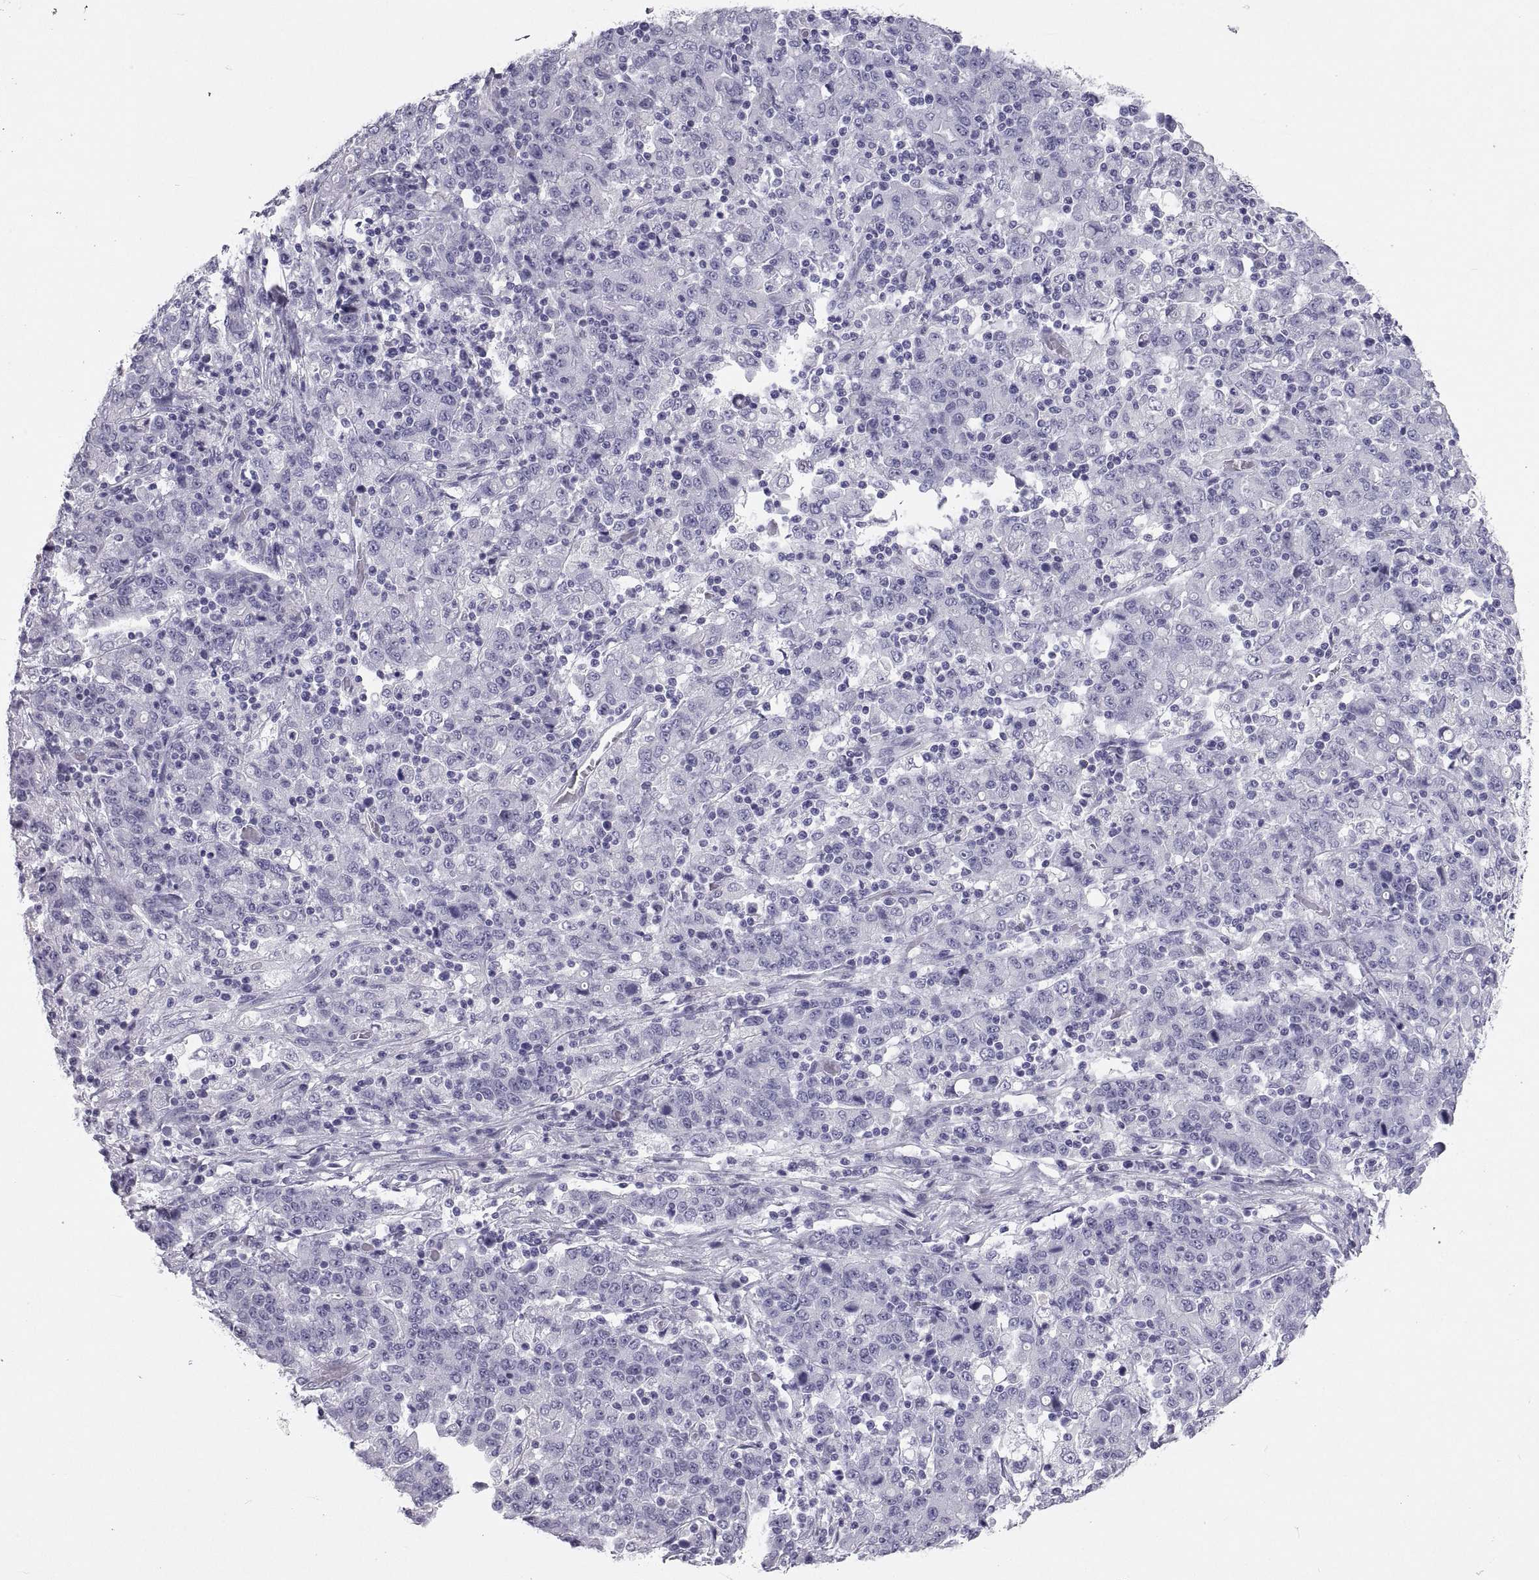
{"staining": {"intensity": "negative", "quantity": "none", "location": "none"}, "tissue": "stomach cancer", "cell_type": "Tumor cells", "image_type": "cancer", "snomed": [{"axis": "morphology", "description": "Adenocarcinoma, NOS"}, {"axis": "topography", "description": "Stomach, upper"}], "caption": "Immunohistochemistry of human stomach cancer (adenocarcinoma) displays no positivity in tumor cells.", "gene": "PCSK1N", "patient": {"sex": "male", "age": 69}}